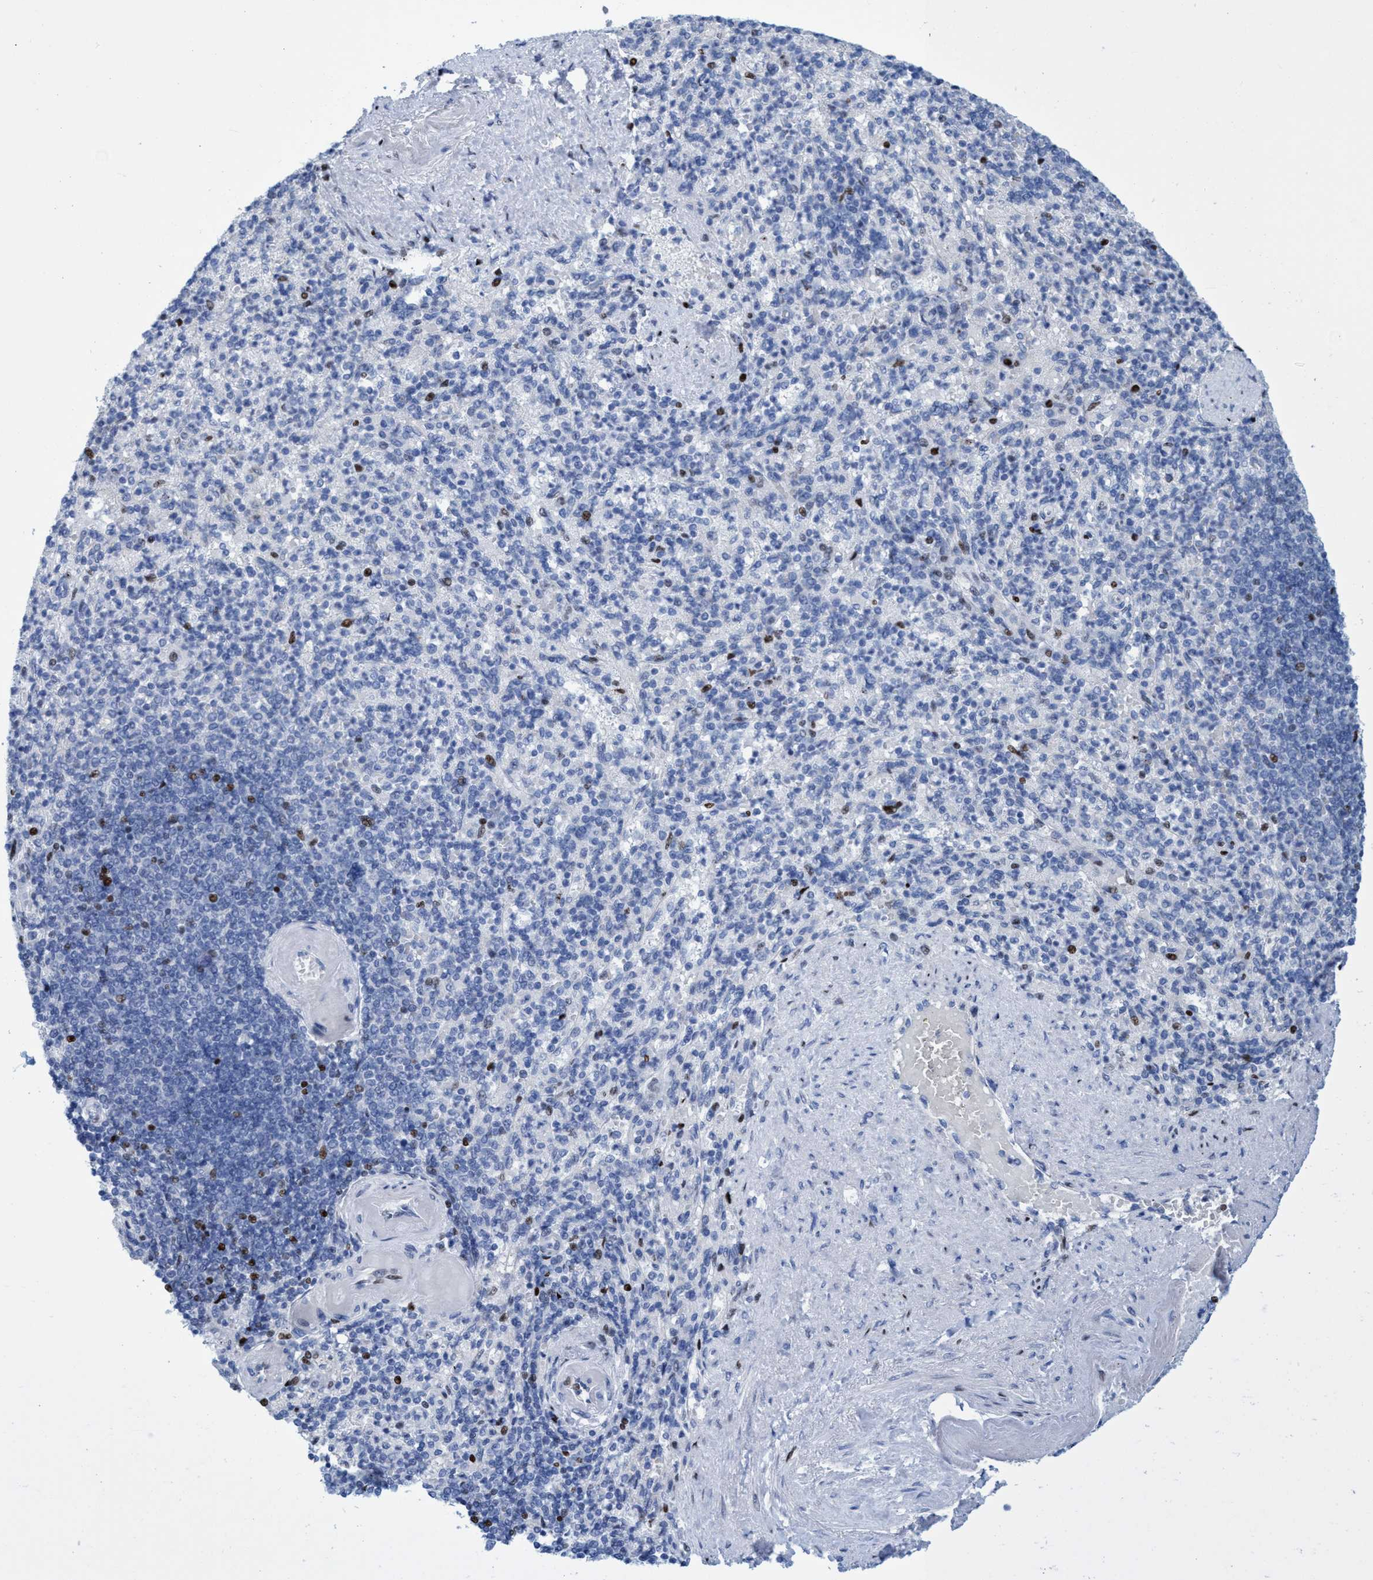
{"staining": {"intensity": "moderate", "quantity": "25%-75%", "location": "nuclear"}, "tissue": "spleen", "cell_type": "Cells in red pulp", "image_type": "normal", "snomed": [{"axis": "morphology", "description": "Normal tissue, NOS"}, {"axis": "topography", "description": "Spleen"}], "caption": "A photomicrograph of spleen stained for a protein shows moderate nuclear brown staining in cells in red pulp. (IHC, brightfield microscopy, high magnification).", "gene": "R3HCC1", "patient": {"sex": "female", "age": 74}}